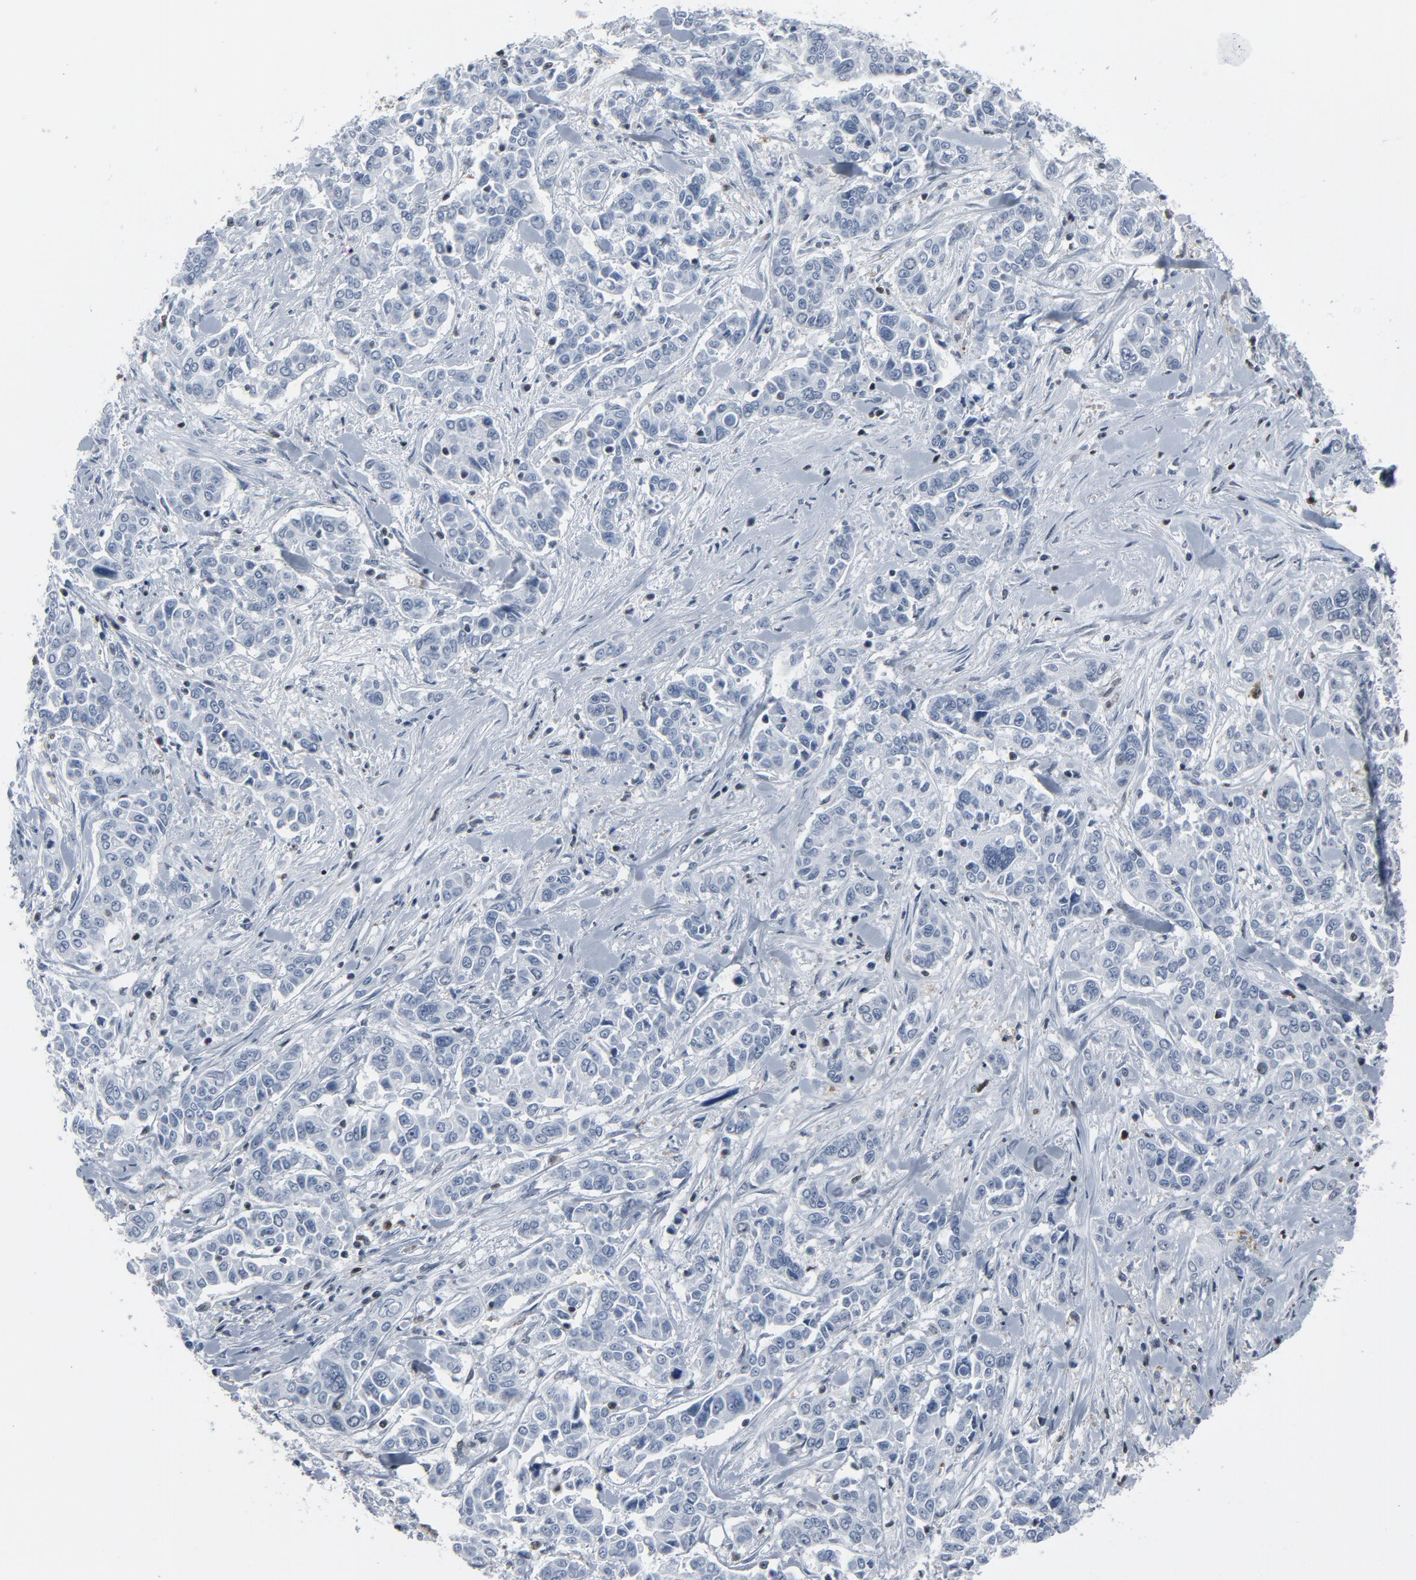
{"staining": {"intensity": "negative", "quantity": "none", "location": "none"}, "tissue": "pancreatic cancer", "cell_type": "Tumor cells", "image_type": "cancer", "snomed": [{"axis": "morphology", "description": "Adenocarcinoma, NOS"}, {"axis": "topography", "description": "Pancreas"}], "caption": "High power microscopy image of an IHC micrograph of pancreatic cancer (adenocarcinoma), revealing no significant expression in tumor cells.", "gene": "STAT5A", "patient": {"sex": "female", "age": 52}}